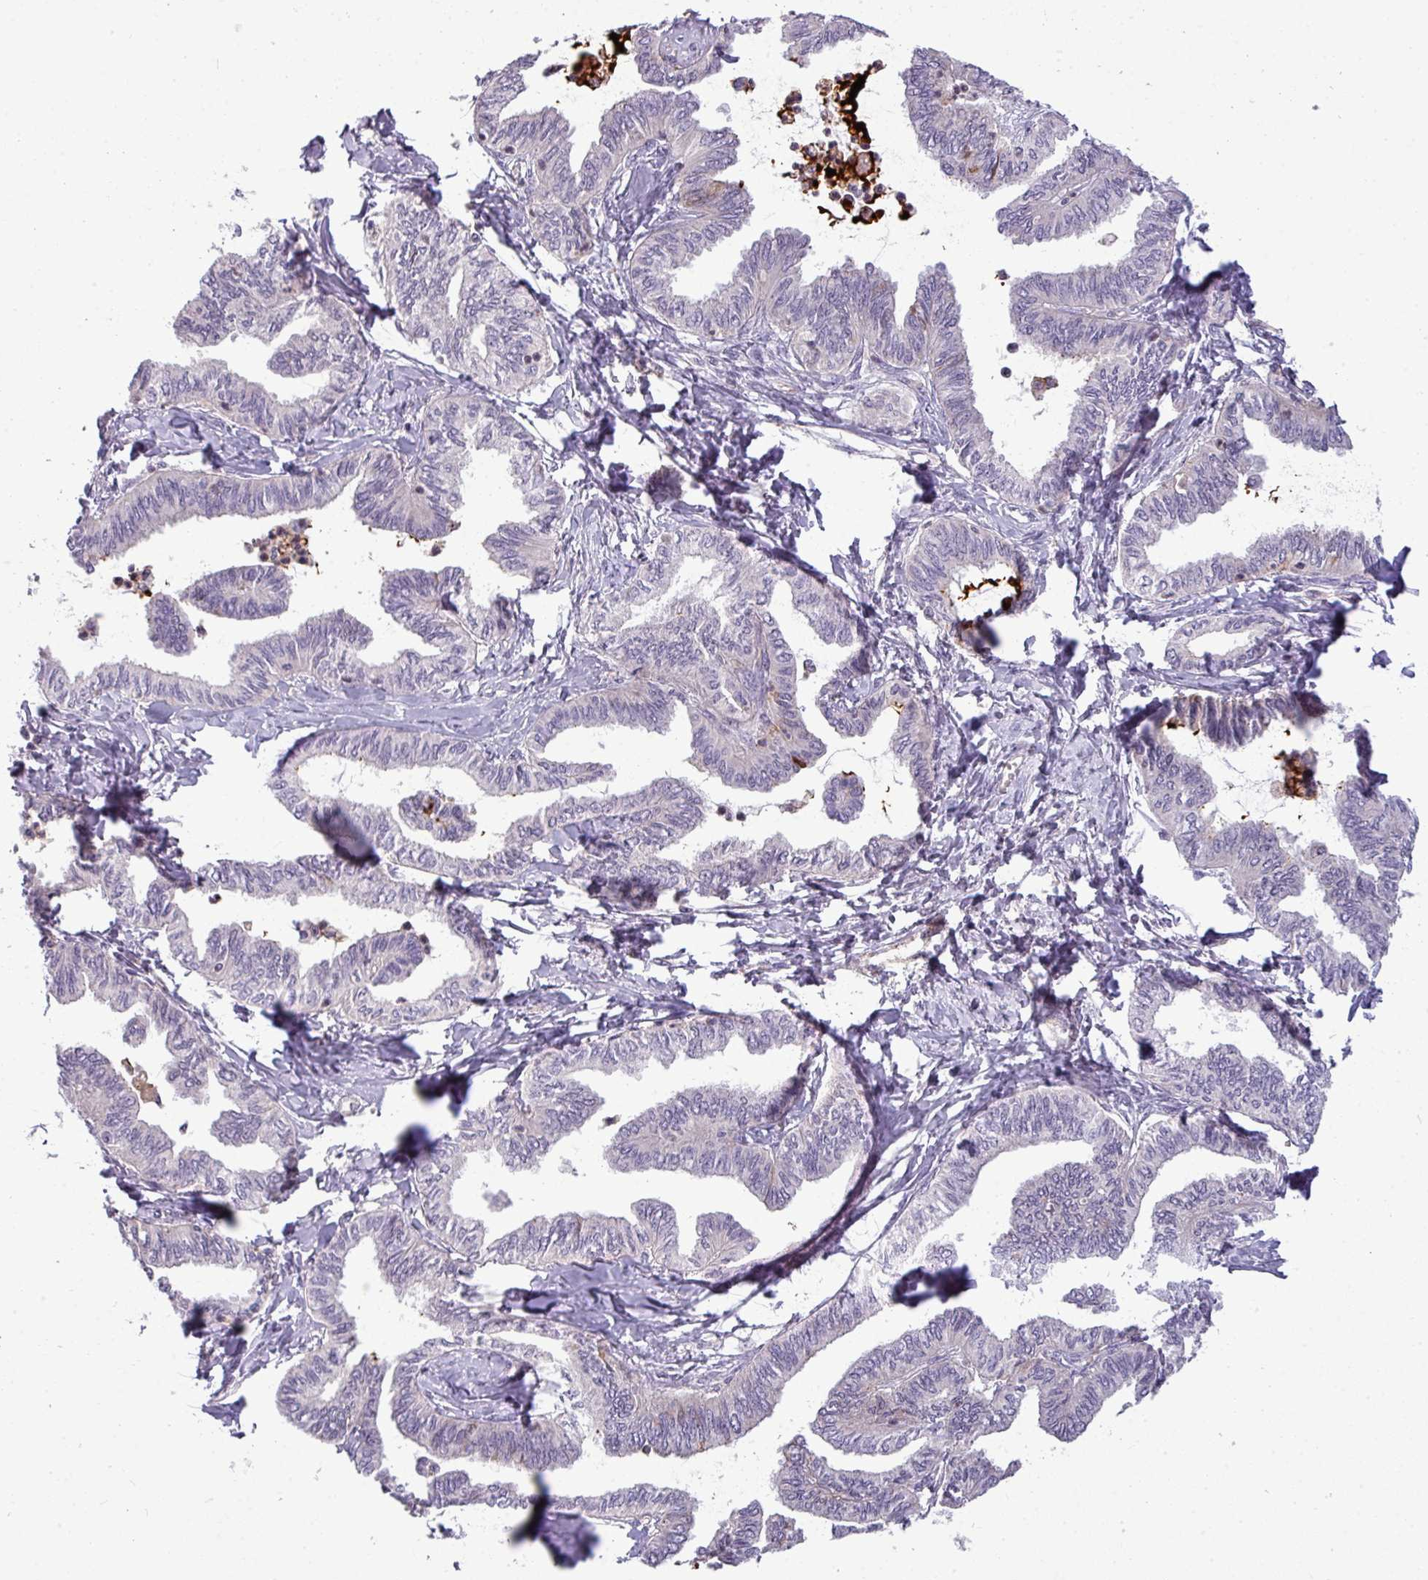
{"staining": {"intensity": "negative", "quantity": "none", "location": "none"}, "tissue": "ovarian cancer", "cell_type": "Tumor cells", "image_type": "cancer", "snomed": [{"axis": "morphology", "description": "Carcinoma, endometroid"}, {"axis": "topography", "description": "Ovary"}], "caption": "Ovarian cancer was stained to show a protein in brown. There is no significant staining in tumor cells.", "gene": "ZNF35", "patient": {"sex": "female", "age": 70}}